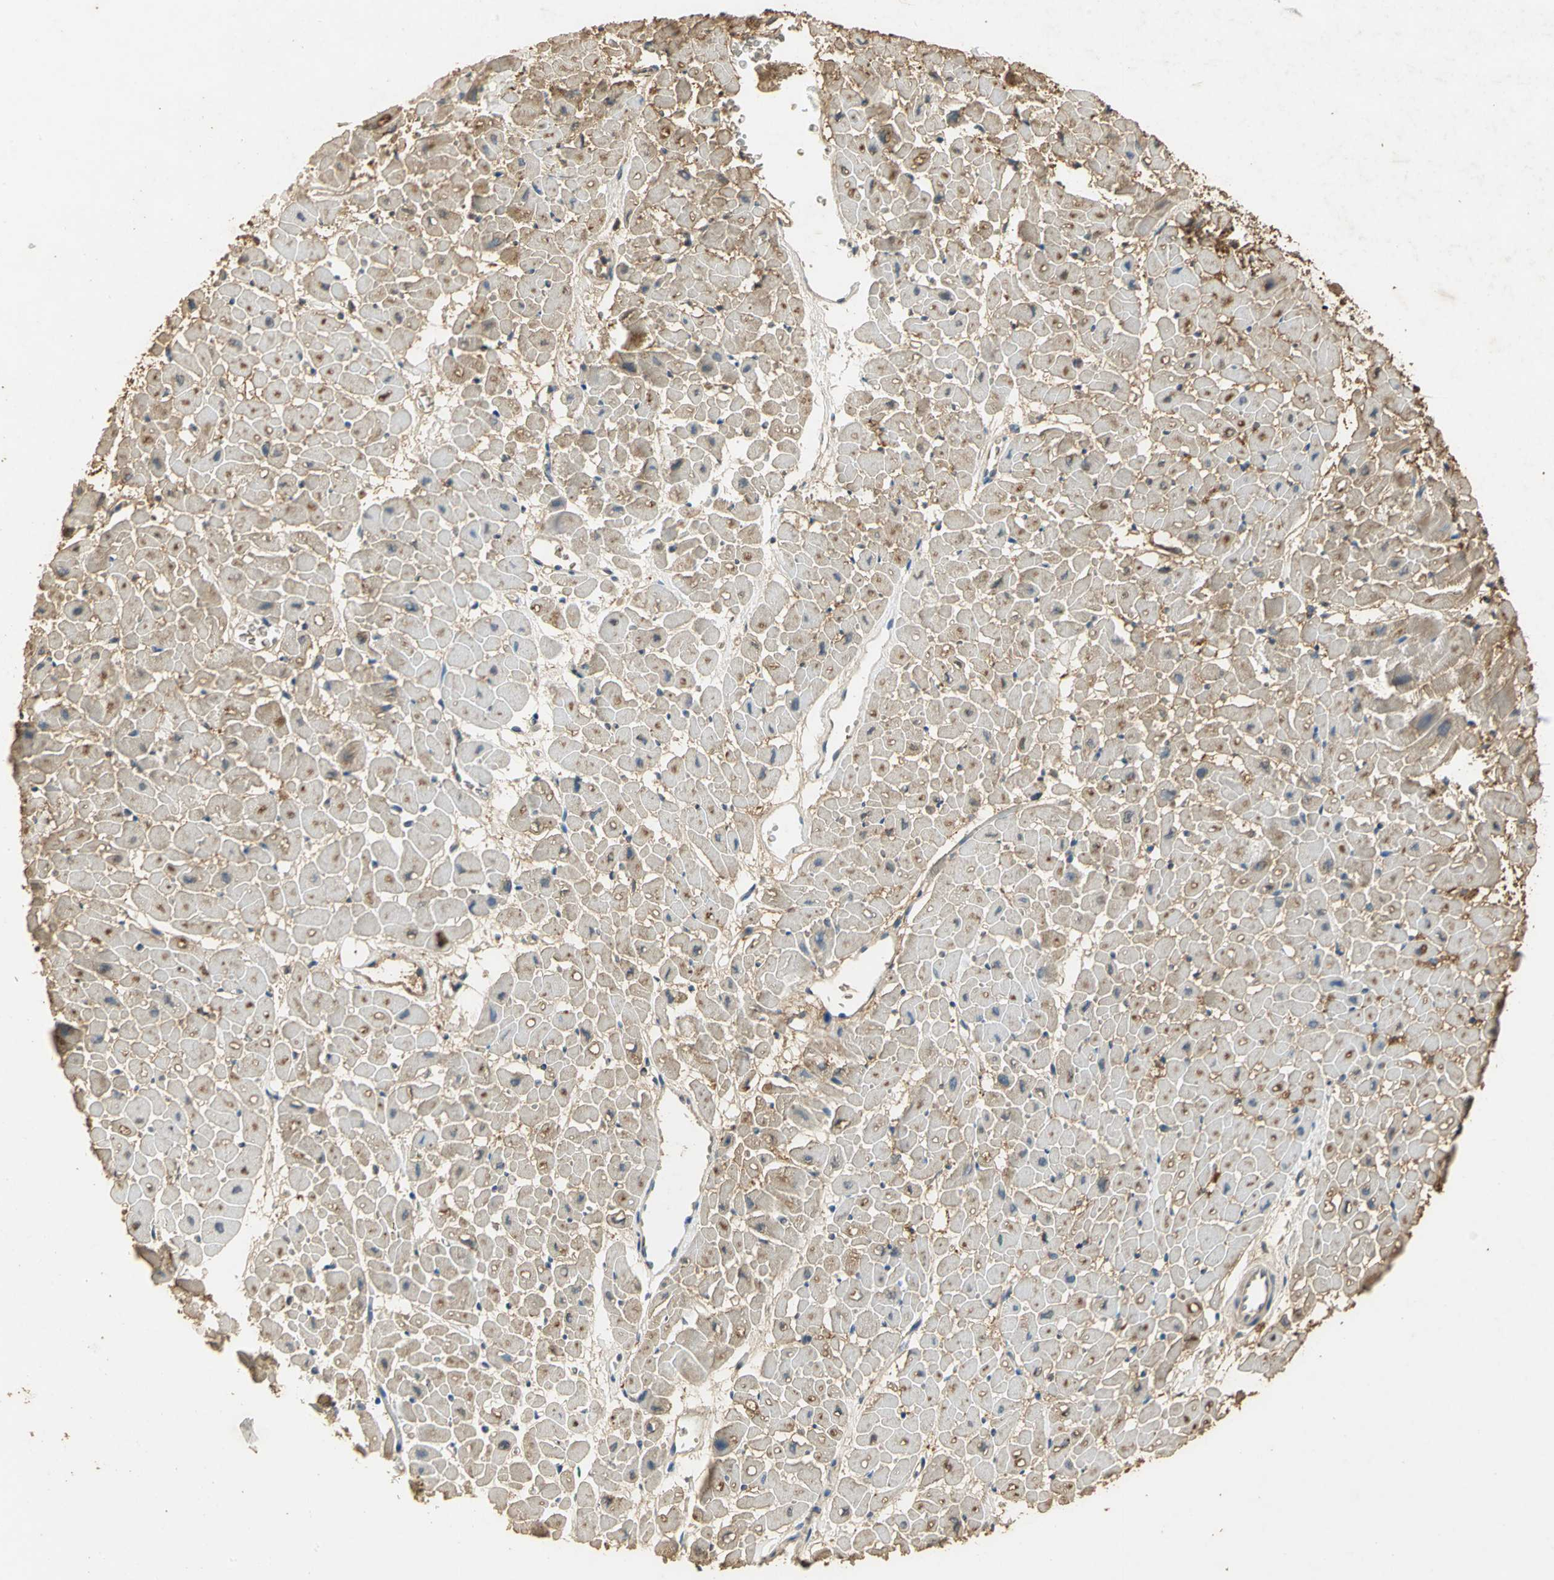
{"staining": {"intensity": "weak", "quantity": "25%-75%", "location": "cytoplasmic/membranous"}, "tissue": "heart muscle", "cell_type": "Cardiomyocytes", "image_type": "normal", "snomed": [{"axis": "morphology", "description": "Normal tissue, NOS"}, {"axis": "topography", "description": "Heart"}], "caption": "DAB immunohistochemical staining of benign human heart muscle reveals weak cytoplasmic/membranous protein expression in approximately 25%-75% of cardiomyocytes. (Brightfield microscopy of DAB IHC at high magnification).", "gene": "GAPDH", "patient": {"sex": "male", "age": 45}}